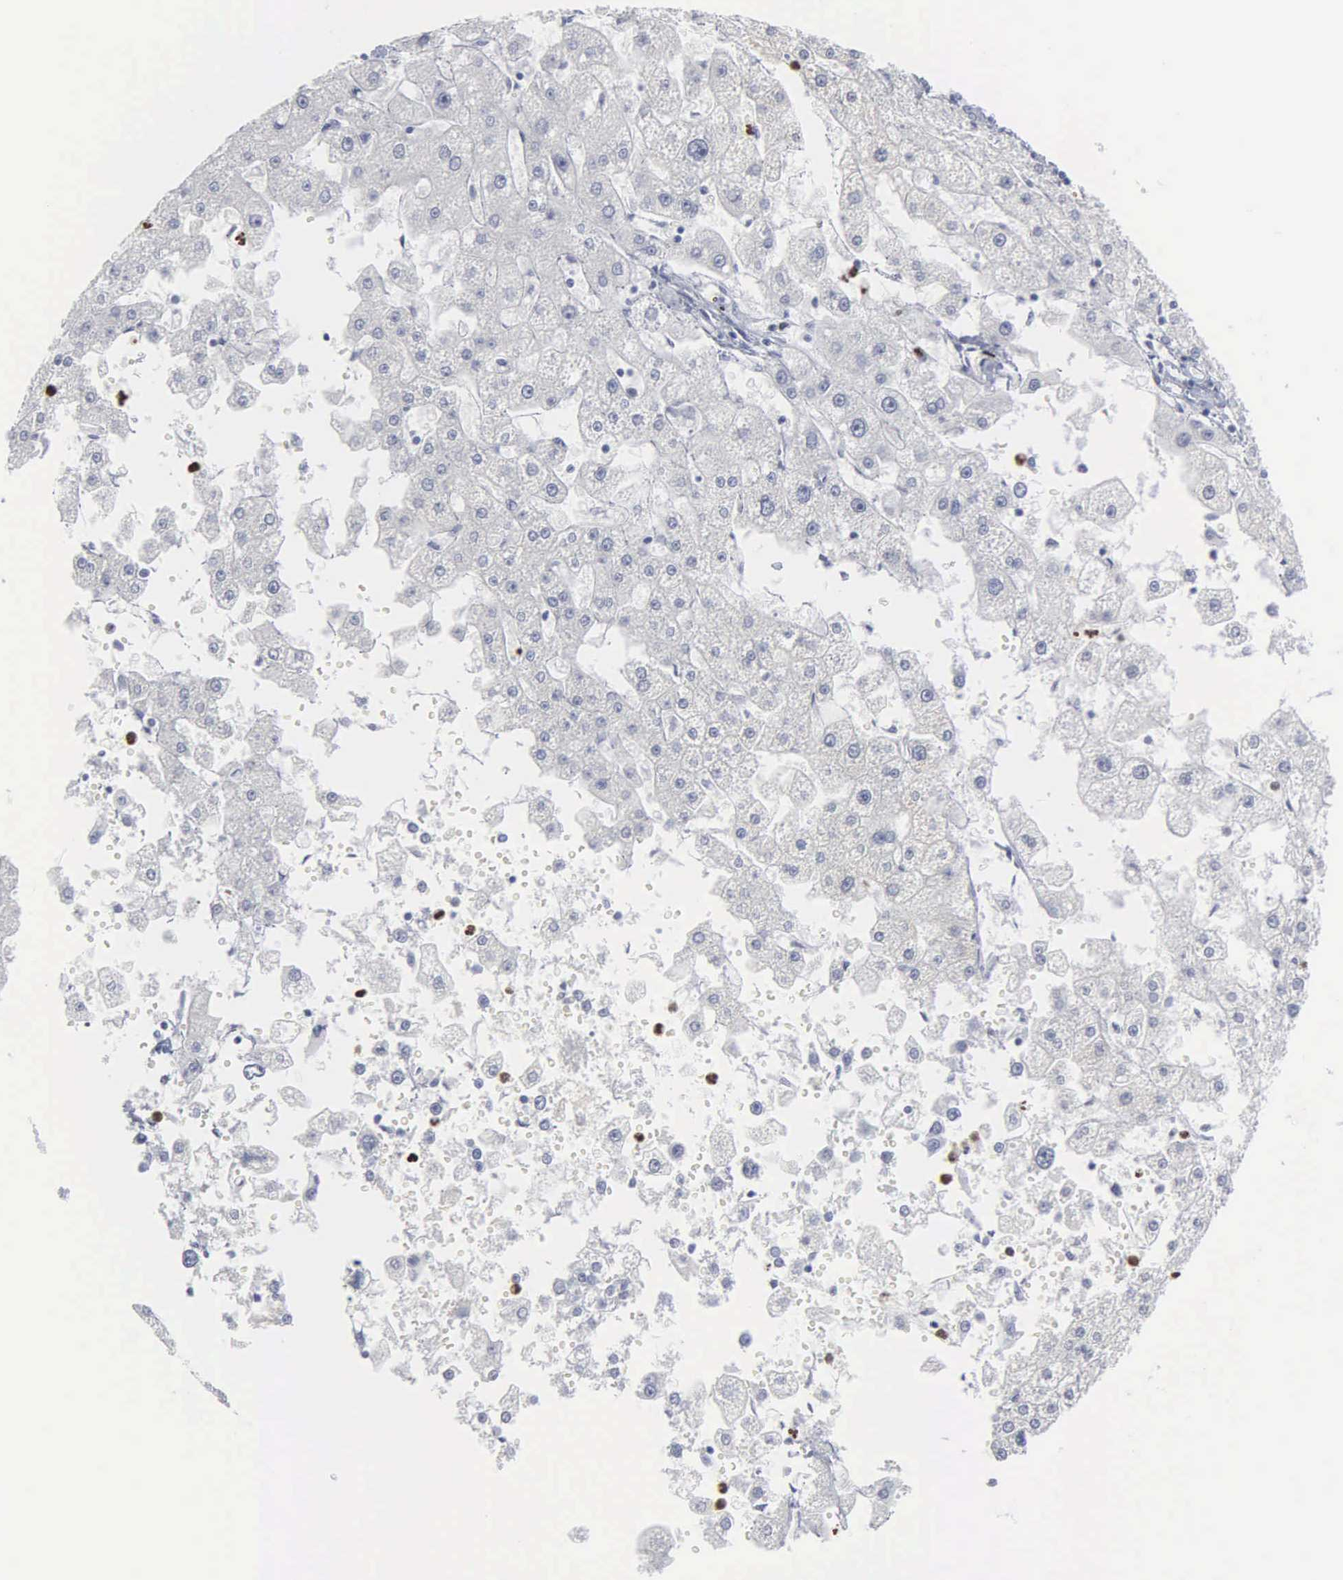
{"staining": {"intensity": "negative", "quantity": "none", "location": "none"}, "tissue": "liver cancer", "cell_type": "Tumor cells", "image_type": "cancer", "snomed": [{"axis": "morphology", "description": "Carcinoma, Hepatocellular, NOS"}, {"axis": "topography", "description": "Liver"}], "caption": "Histopathology image shows no protein staining in tumor cells of liver hepatocellular carcinoma tissue.", "gene": "SPIN3", "patient": {"sex": "female", "age": 85}}